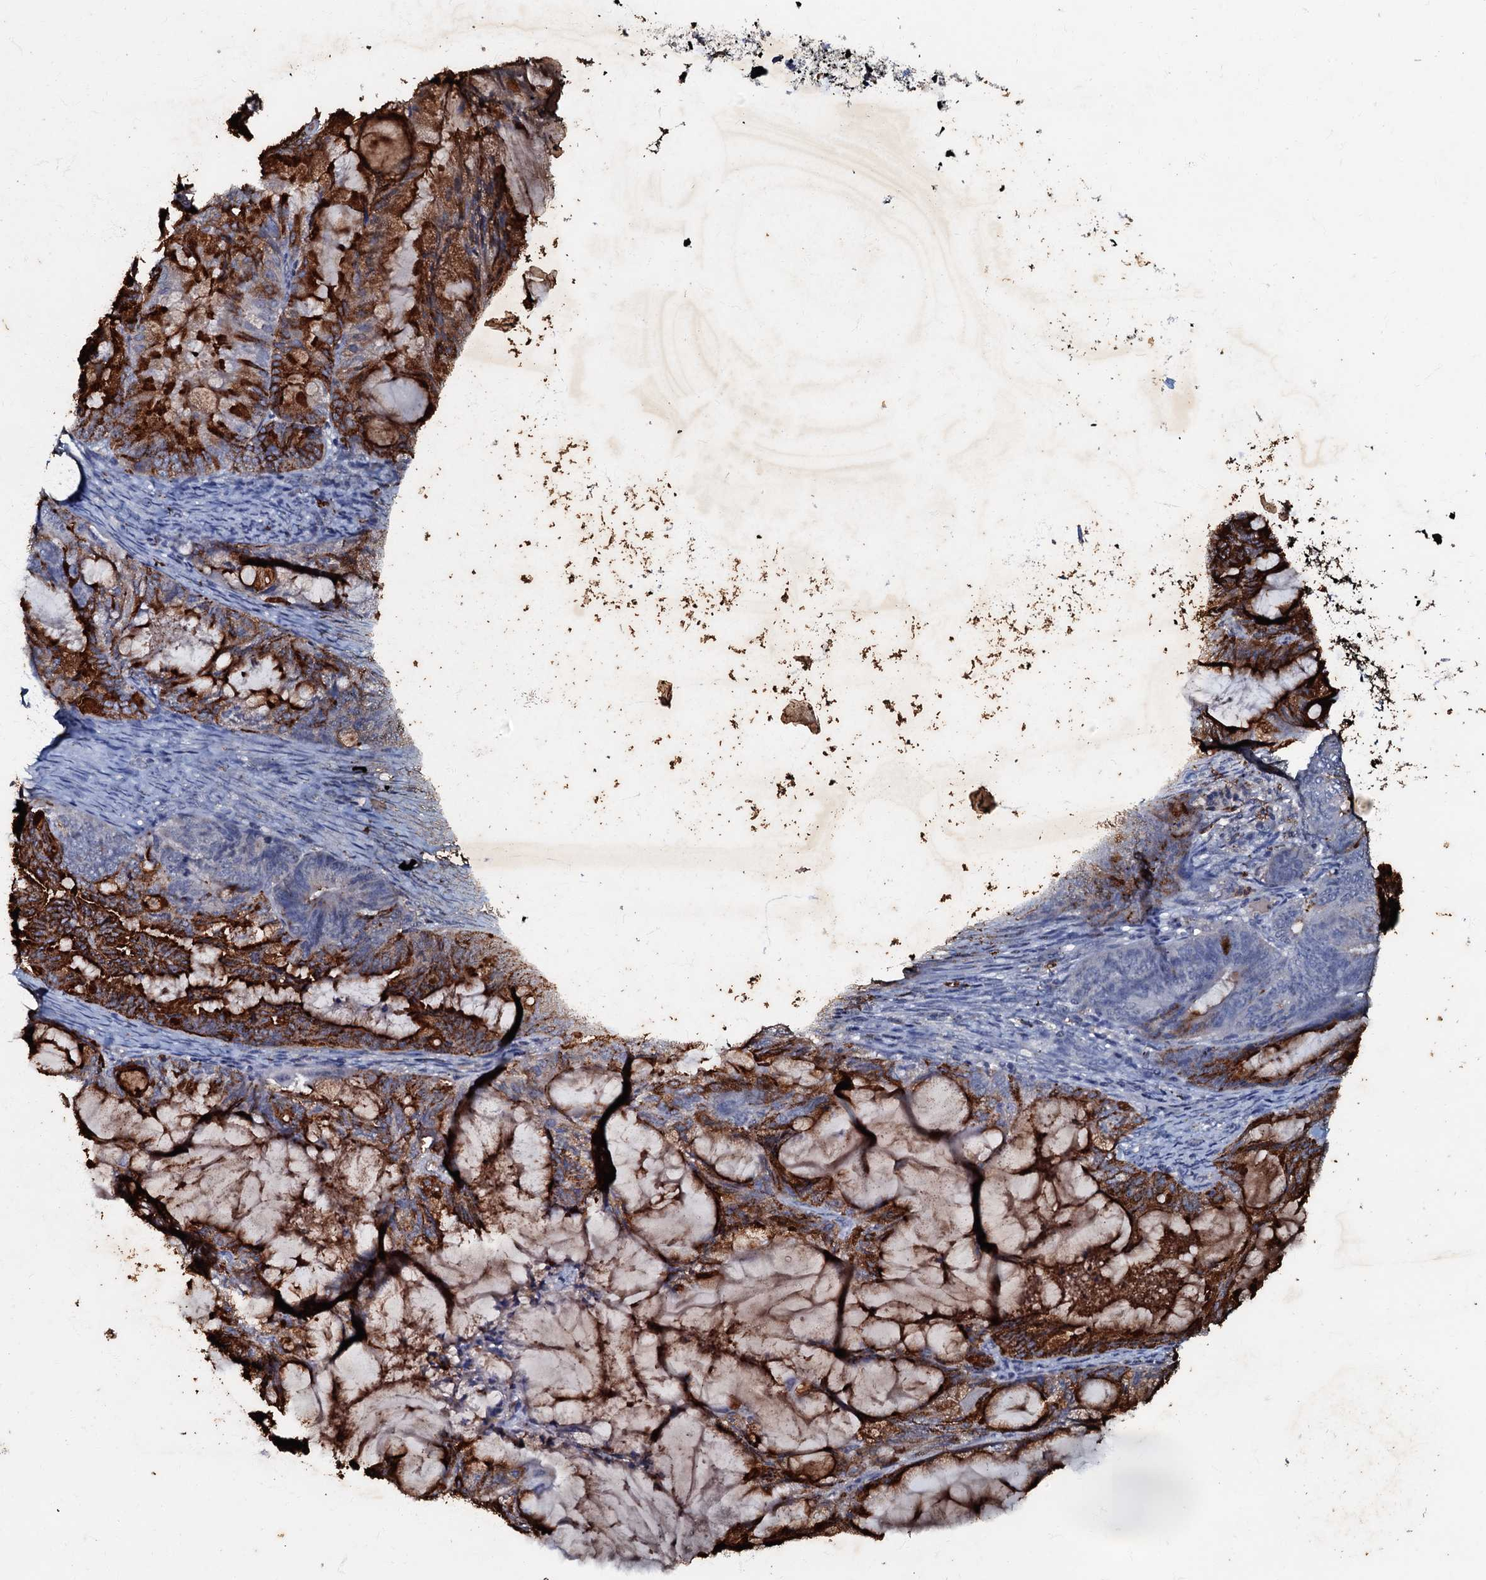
{"staining": {"intensity": "strong", "quantity": "25%-75%", "location": "cytoplasmic/membranous"}, "tissue": "endometrial cancer", "cell_type": "Tumor cells", "image_type": "cancer", "snomed": [{"axis": "morphology", "description": "Adenocarcinoma, NOS"}, {"axis": "topography", "description": "Endometrium"}], "caption": "The histopathology image reveals a brown stain indicating the presence of a protein in the cytoplasmic/membranous of tumor cells in endometrial cancer.", "gene": "MANSC4", "patient": {"sex": "female", "age": 86}}